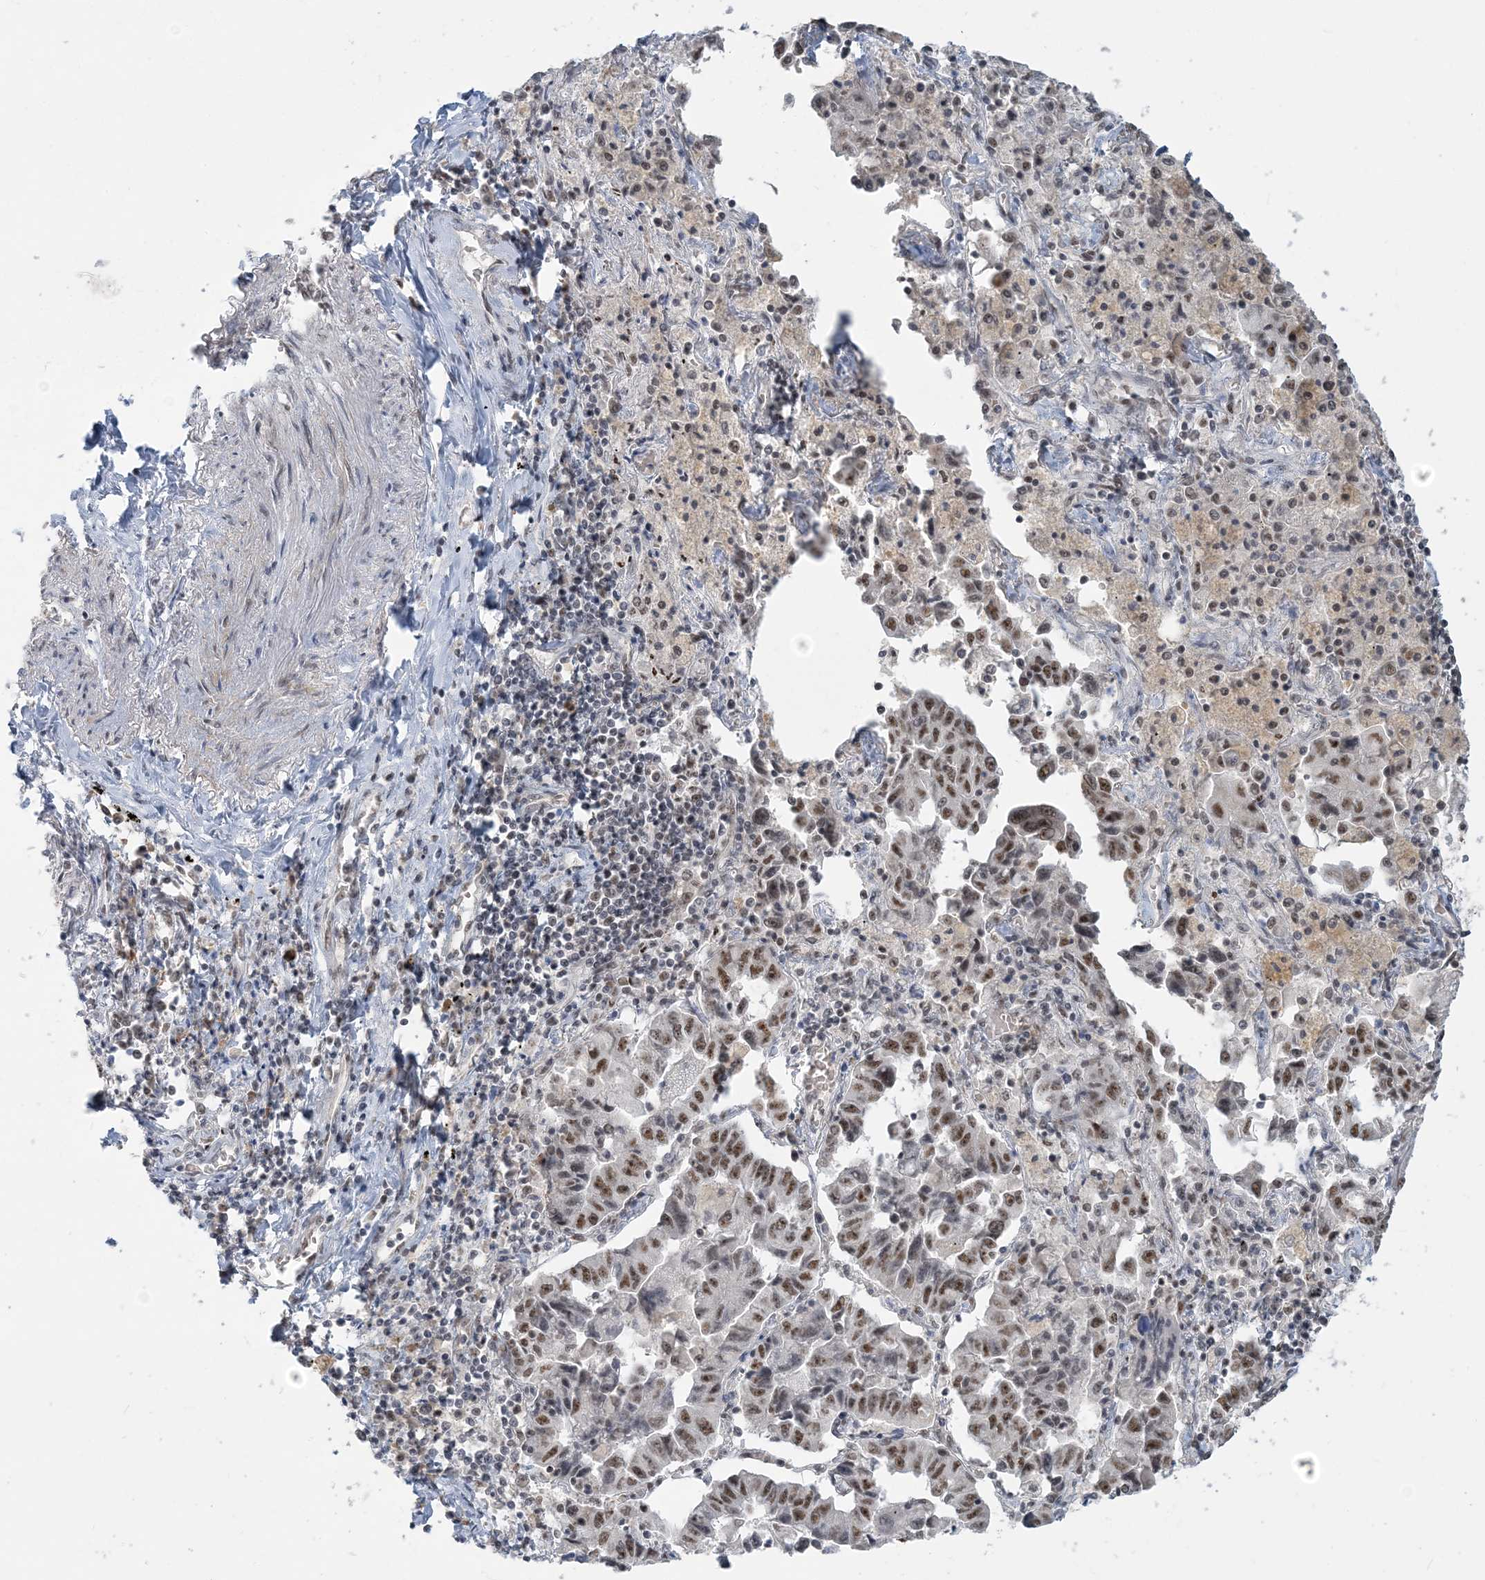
{"staining": {"intensity": "moderate", "quantity": ">75%", "location": "nuclear"}, "tissue": "lung cancer", "cell_type": "Tumor cells", "image_type": "cancer", "snomed": [{"axis": "morphology", "description": "Adenocarcinoma, NOS"}, {"axis": "topography", "description": "Lung"}], "caption": "Human lung cancer (adenocarcinoma) stained with a brown dye reveals moderate nuclear positive positivity in approximately >75% of tumor cells.", "gene": "PLRG1", "patient": {"sex": "female", "age": 51}}